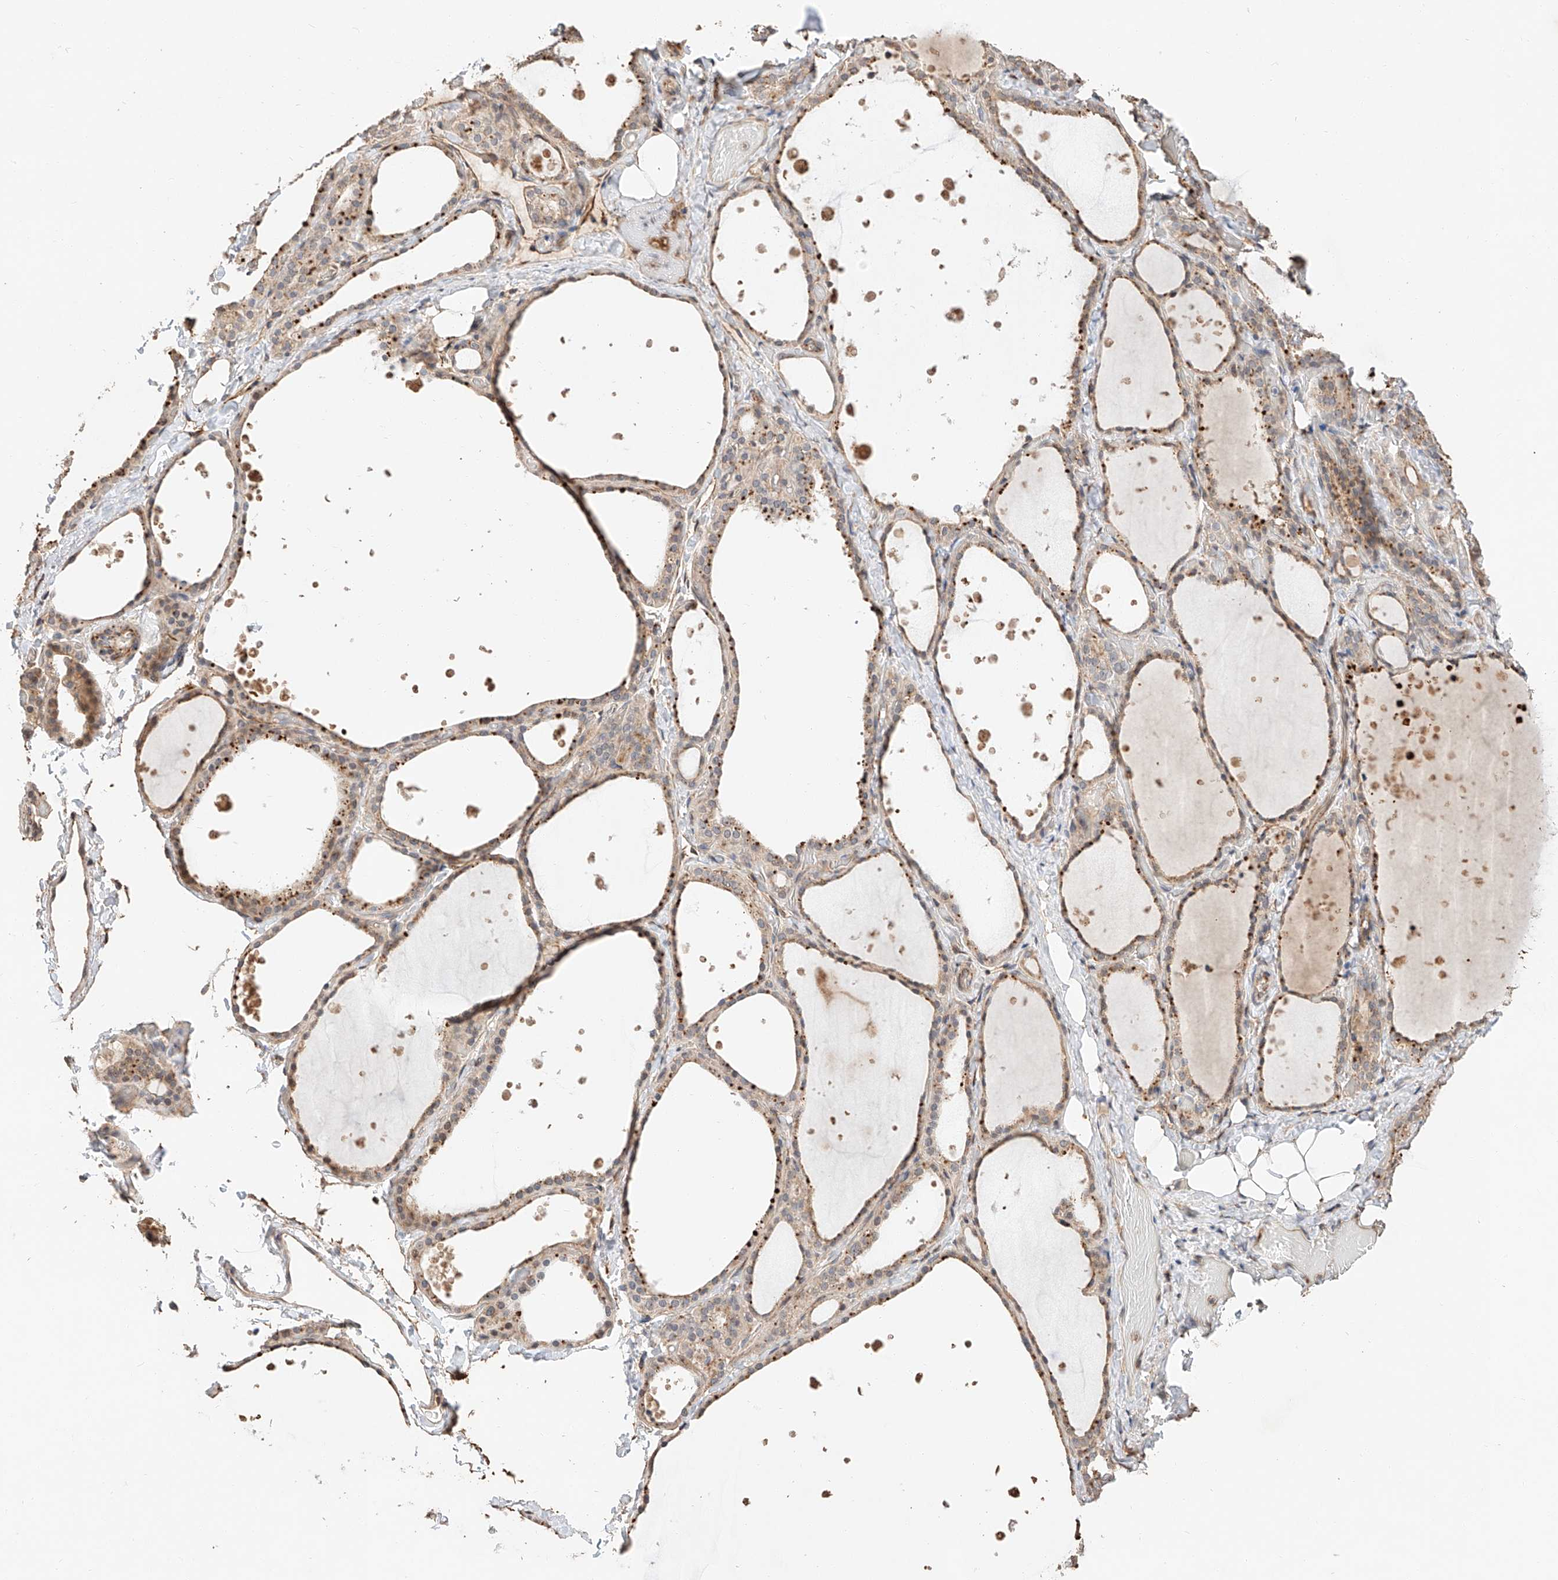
{"staining": {"intensity": "weak", "quantity": ">75%", "location": "cytoplasmic/membranous"}, "tissue": "thyroid gland", "cell_type": "Glandular cells", "image_type": "normal", "snomed": [{"axis": "morphology", "description": "Normal tissue, NOS"}, {"axis": "topography", "description": "Thyroid gland"}], "caption": "IHC image of unremarkable thyroid gland: human thyroid gland stained using IHC reveals low levels of weak protein expression localized specifically in the cytoplasmic/membranous of glandular cells, appearing as a cytoplasmic/membranous brown color.", "gene": "SUSD6", "patient": {"sex": "female", "age": 44}}